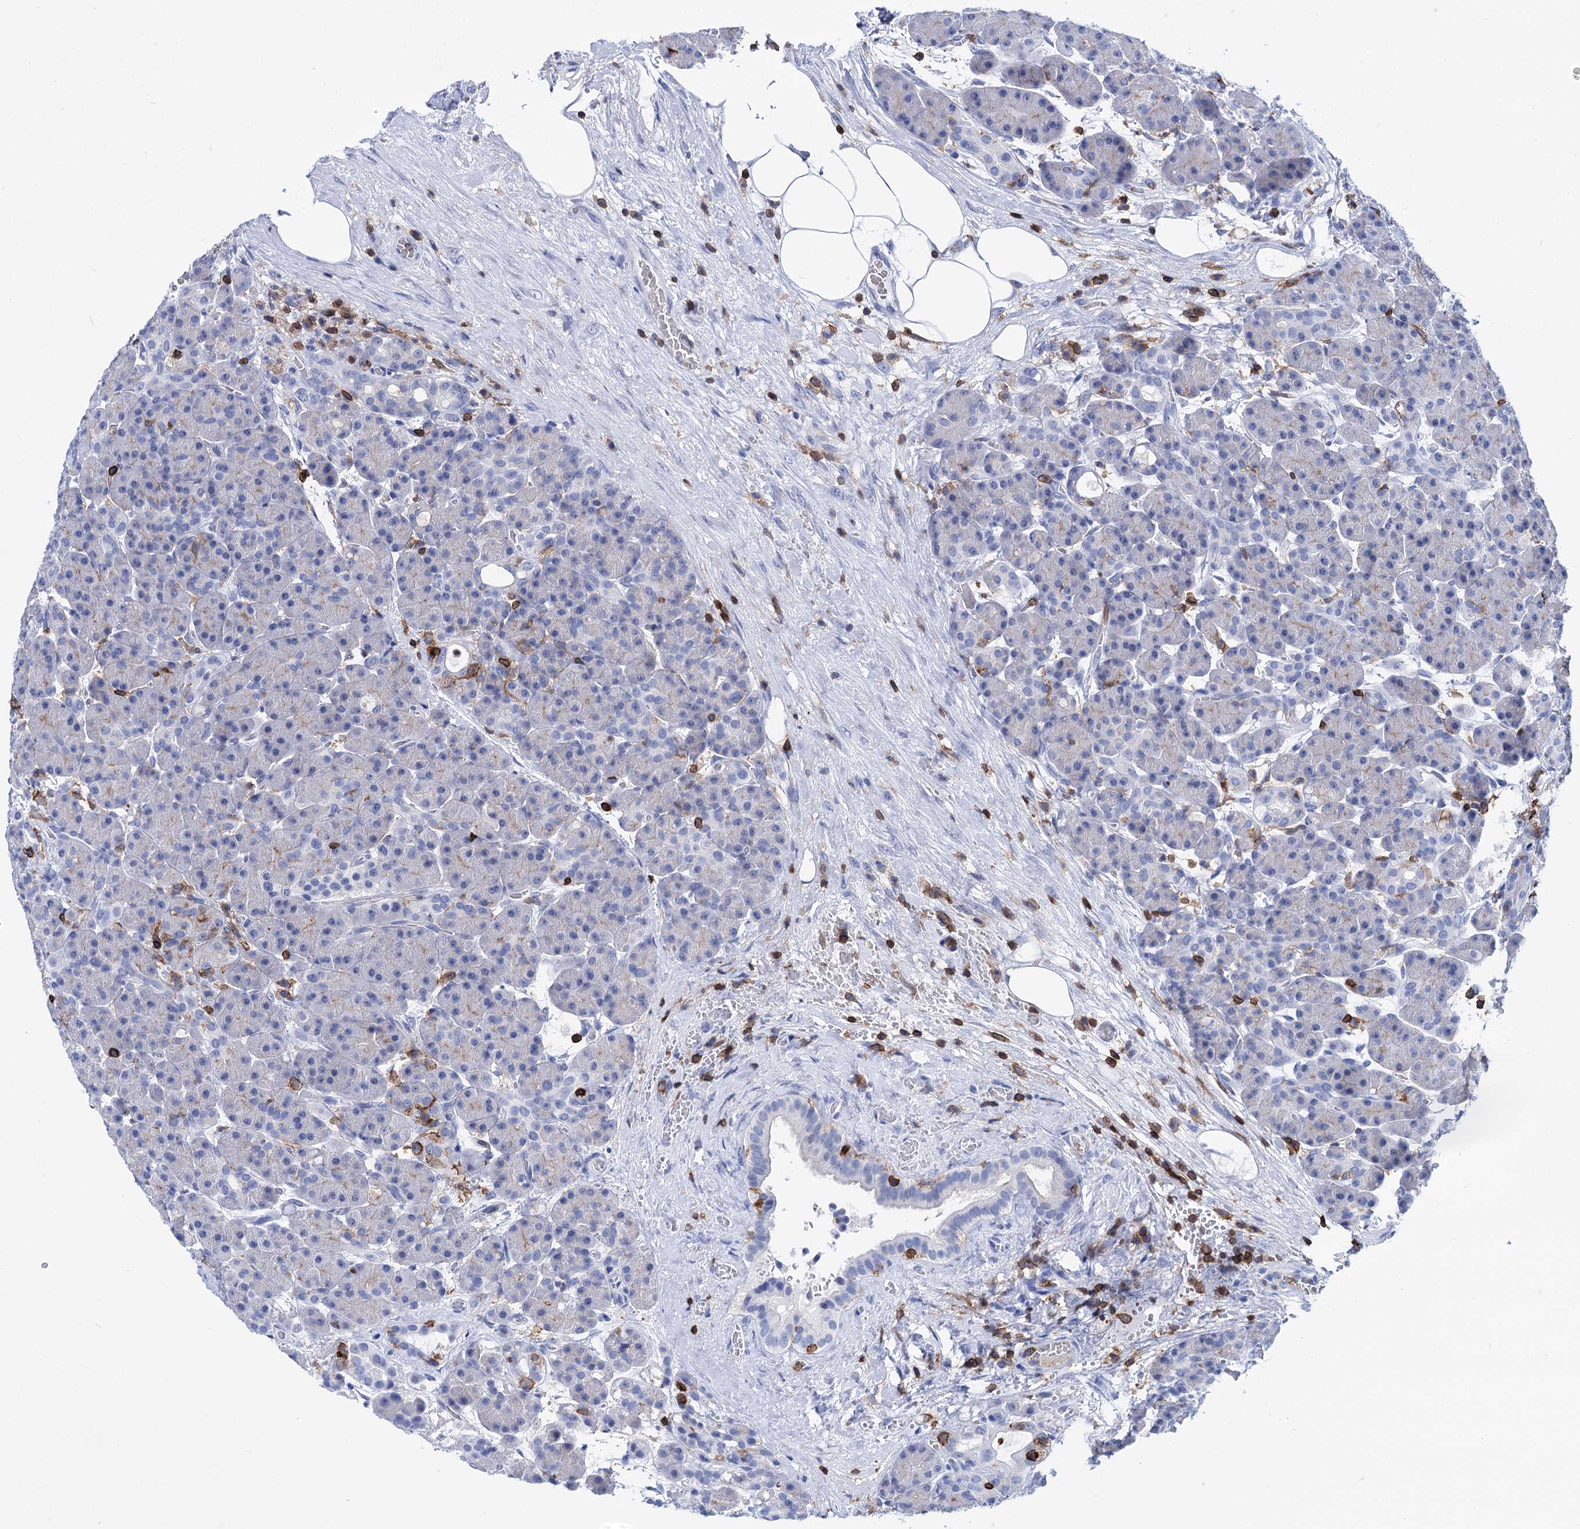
{"staining": {"intensity": "weak", "quantity": "<25%", "location": "cytoplasmic/membranous"}, "tissue": "pancreas", "cell_type": "Exocrine glandular cells", "image_type": "normal", "snomed": [{"axis": "morphology", "description": "Normal tissue, NOS"}, {"axis": "topography", "description": "Pancreas"}], "caption": "Immunohistochemistry (IHC) photomicrograph of normal pancreas: pancreas stained with DAB displays no significant protein staining in exocrine glandular cells.", "gene": "DEF6", "patient": {"sex": "male", "age": 63}}